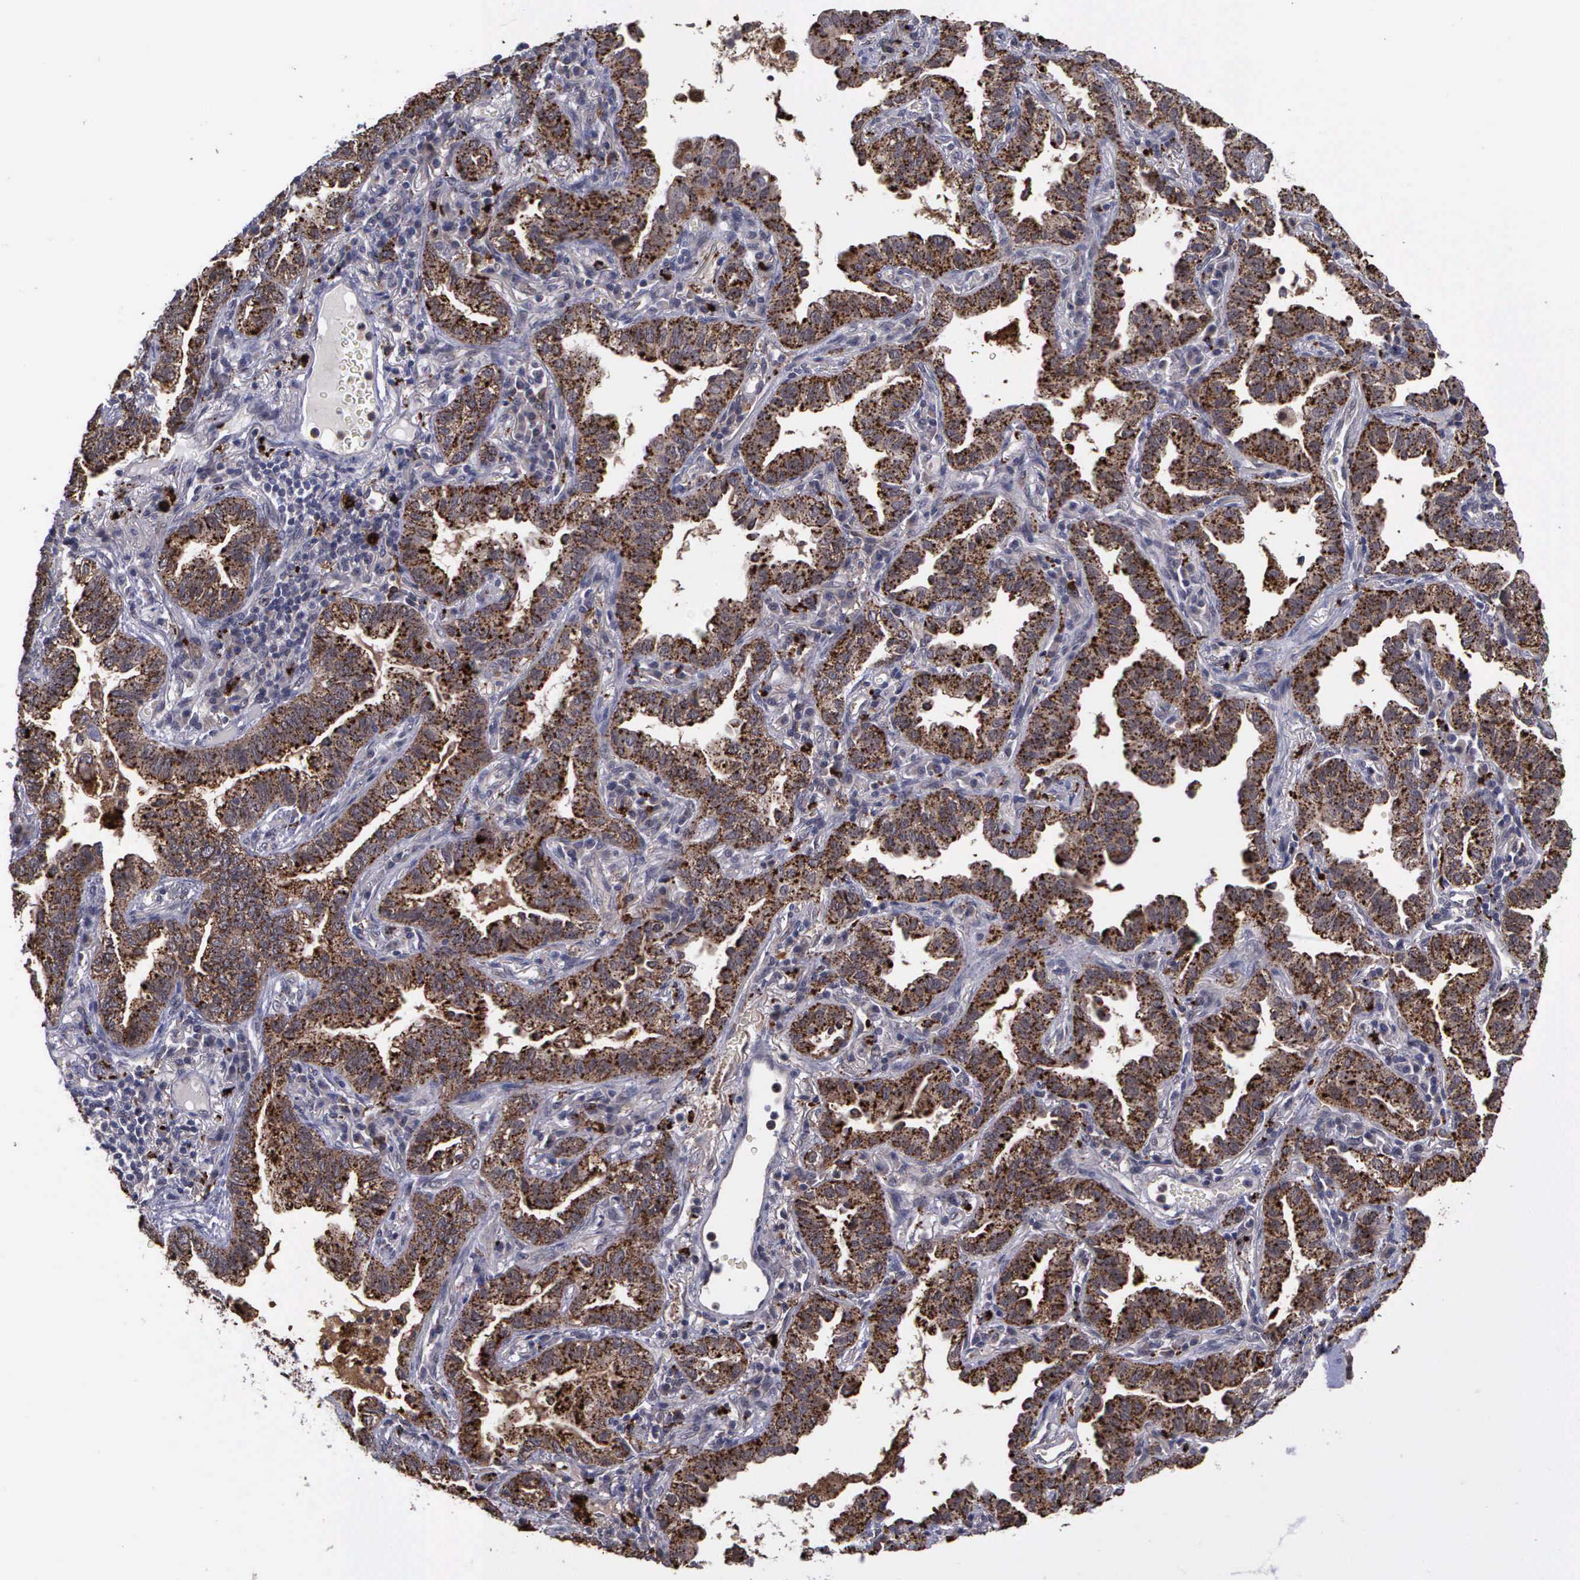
{"staining": {"intensity": "strong", "quantity": ">75%", "location": "cytoplasmic/membranous"}, "tissue": "lung cancer", "cell_type": "Tumor cells", "image_type": "cancer", "snomed": [{"axis": "morphology", "description": "Adenocarcinoma, NOS"}, {"axis": "topography", "description": "Lung"}], "caption": "Immunohistochemical staining of human lung cancer shows strong cytoplasmic/membranous protein staining in about >75% of tumor cells.", "gene": "MAP3K9", "patient": {"sex": "female", "age": 50}}